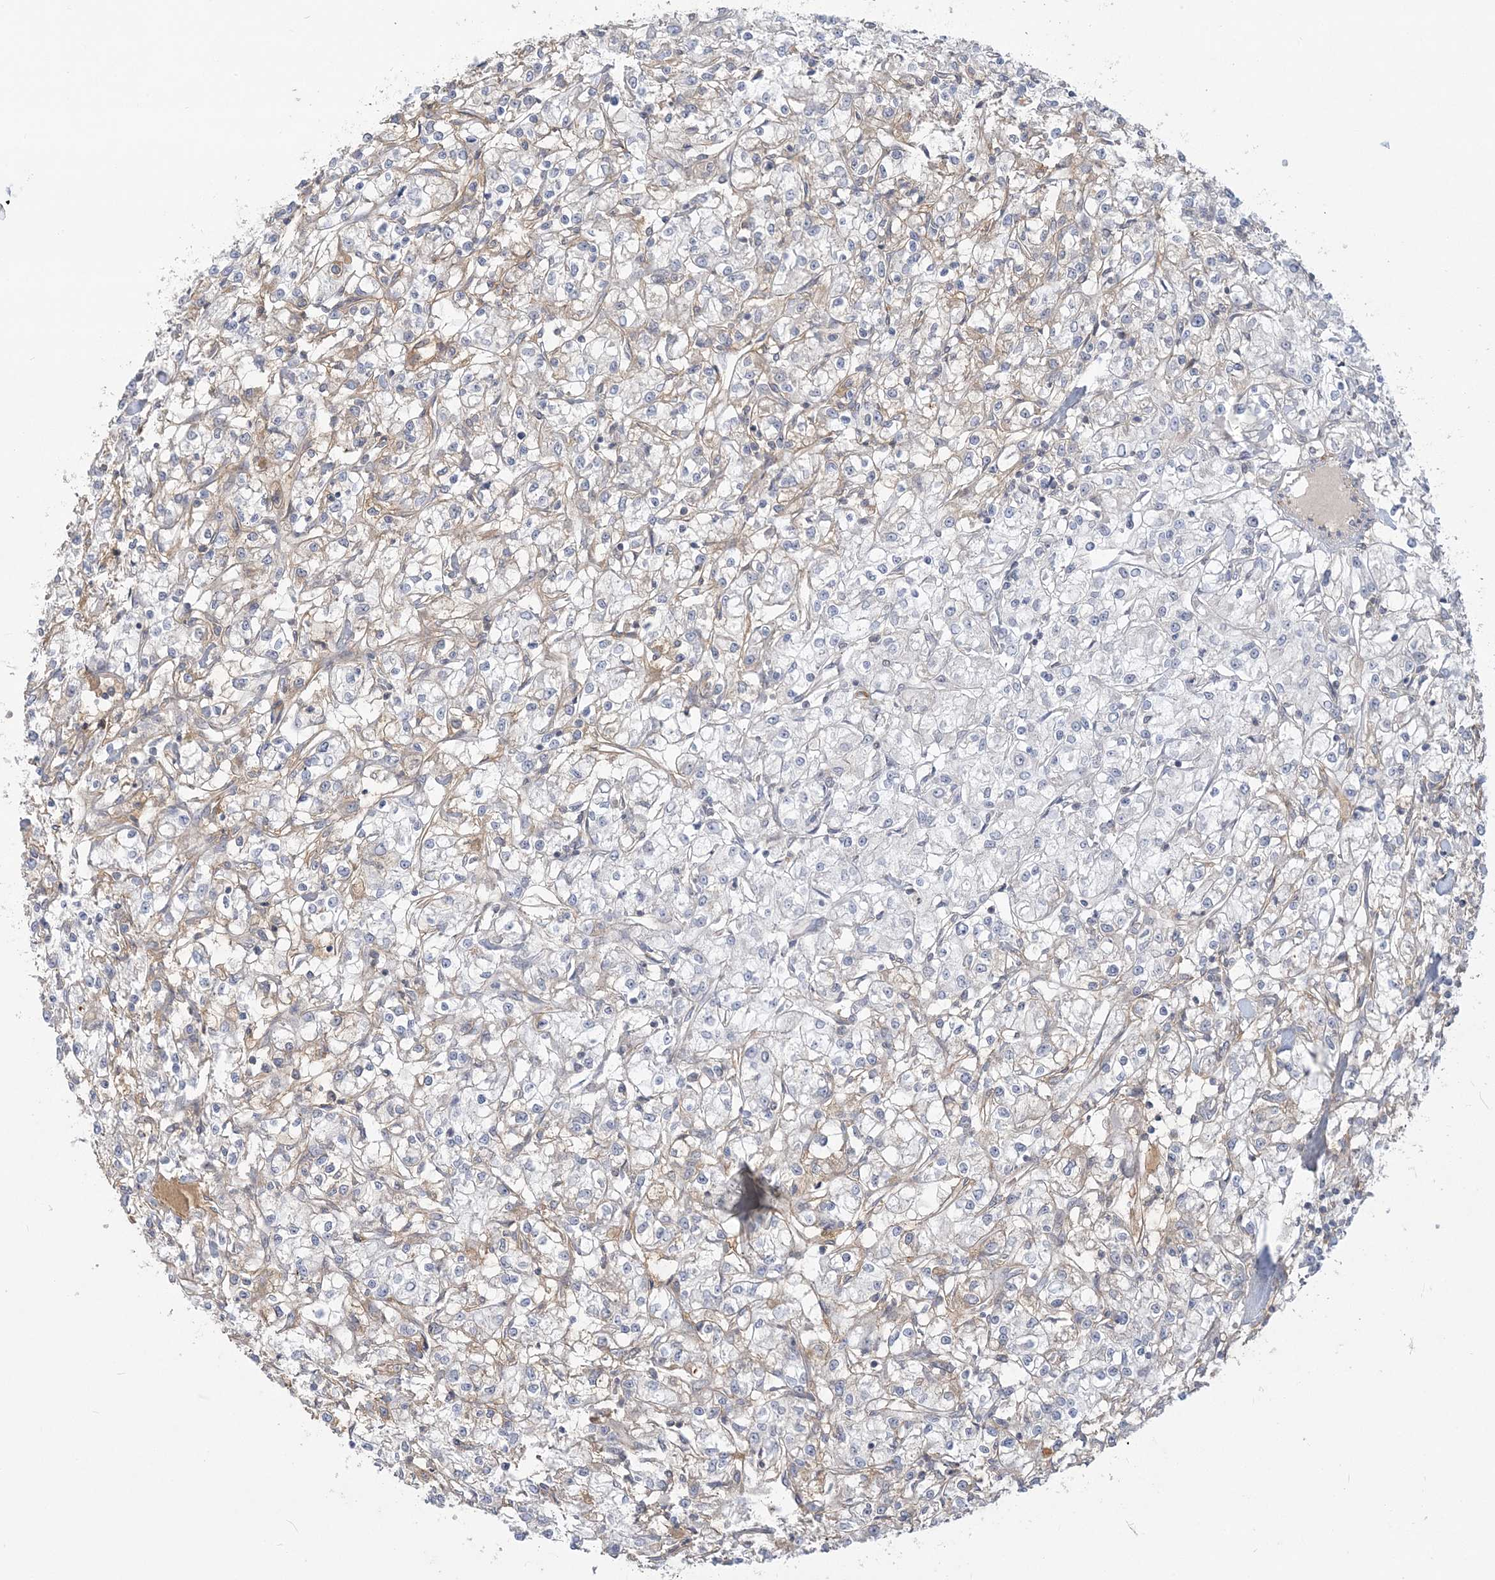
{"staining": {"intensity": "weak", "quantity": "25%-75%", "location": "cytoplasmic/membranous"}, "tissue": "renal cancer", "cell_type": "Tumor cells", "image_type": "cancer", "snomed": [{"axis": "morphology", "description": "Adenocarcinoma, NOS"}, {"axis": "topography", "description": "Kidney"}], "caption": "Protein expression analysis of renal cancer displays weak cytoplasmic/membranous expression in approximately 25%-75% of tumor cells. (DAB IHC, brown staining for protein, blue staining for nuclei).", "gene": "ANKS1A", "patient": {"sex": "female", "age": 59}}